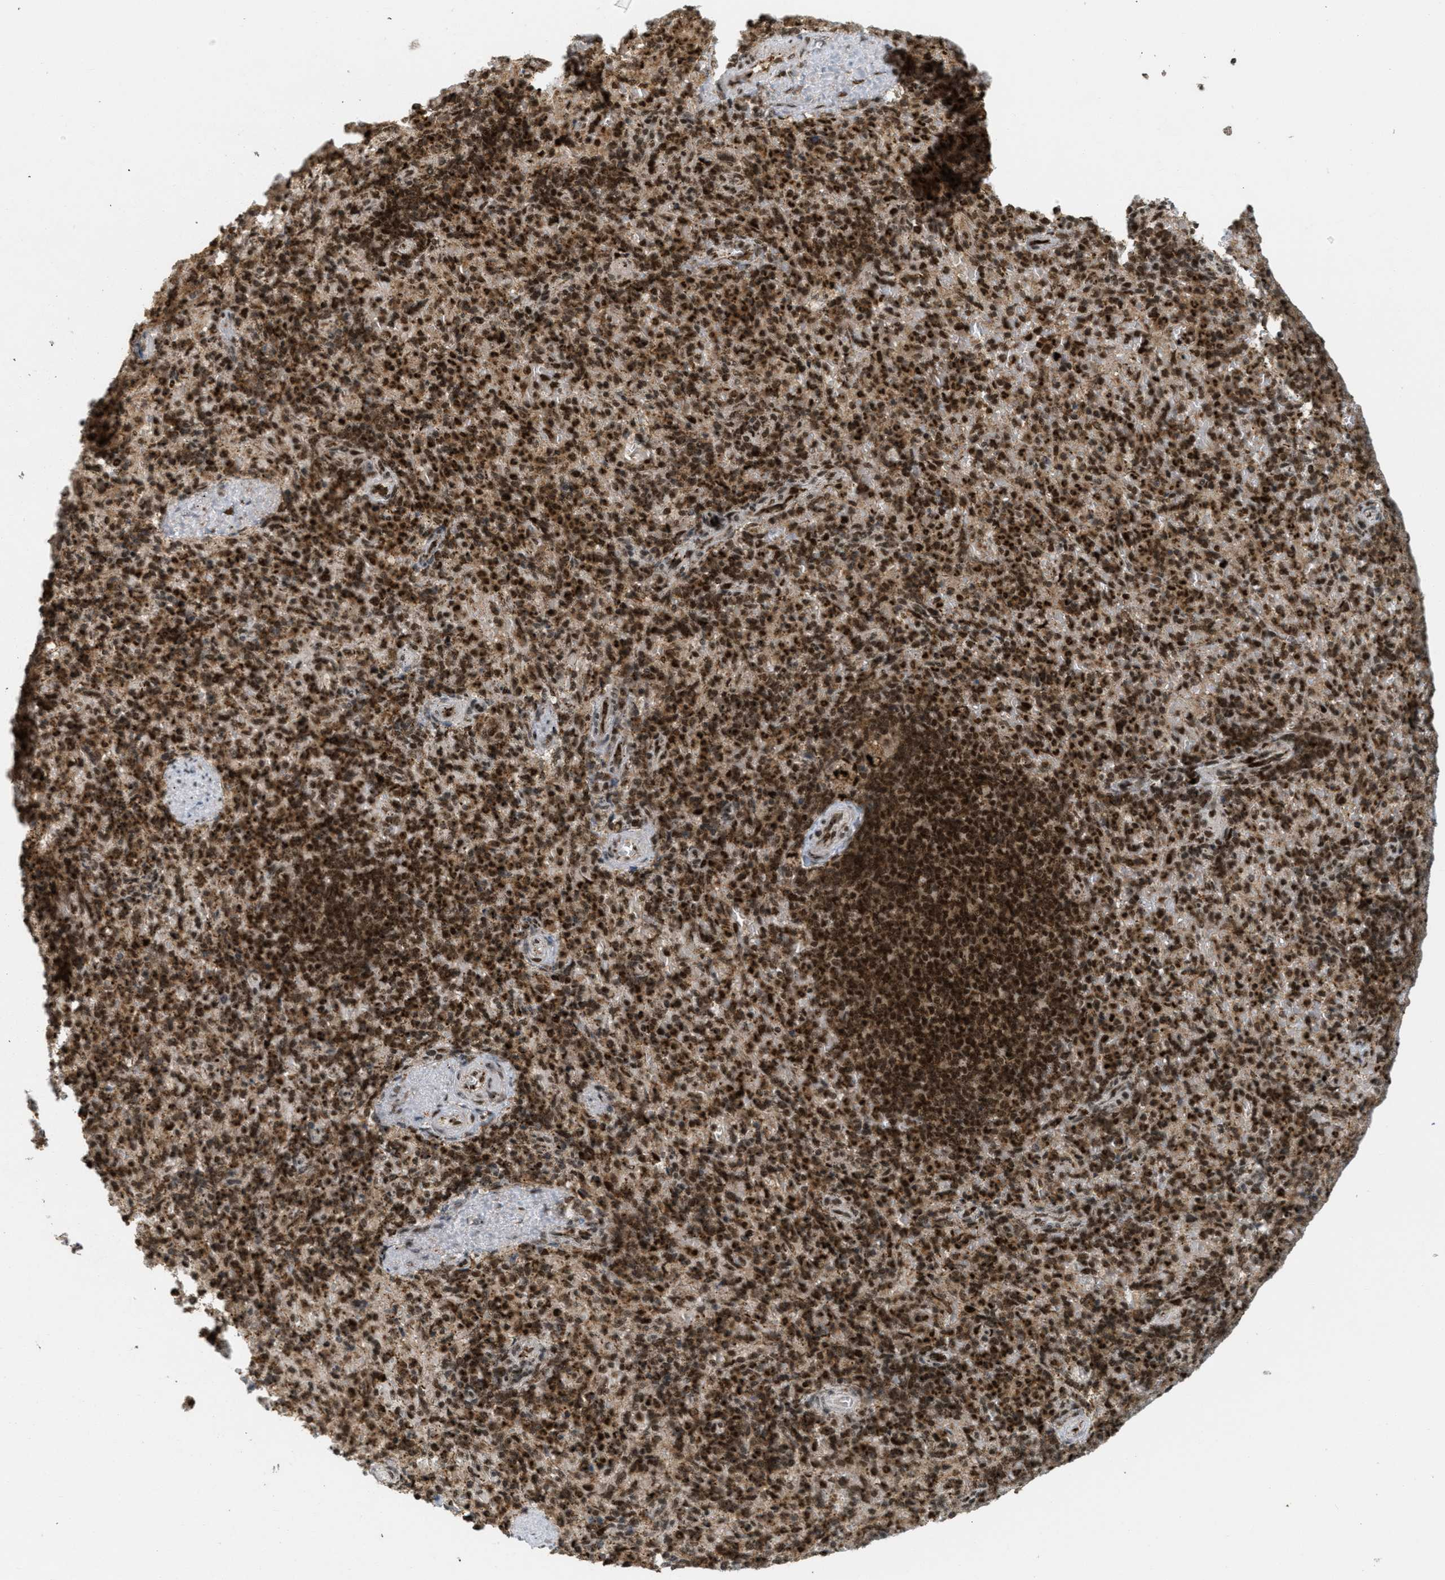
{"staining": {"intensity": "strong", "quantity": ">75%", "location": "cytoplasmic/membranous,nuclear"}, "tissue": "spleen", "cell_type": "Cells in red pulp", "image_type": "normal", "snomed": [{"axis": "morphology", "description": "Normal tissue, NOS"}, {"axis": "topography", "description": "Spleen"}], "caption": "Immunohistochemistry histopathology image of unremarkable spleen: spleen stained using immunohistochemistry (IHC) exhibits high levels of strong protein expression localized specifically in the cytoplasmic/membranous,nuclear of cells in red pulp, appearing as a cytoplasmic/membranous,nuclear brown color.", "gene": "TLK1", "patient": {"sex": "female", "age": 74}}